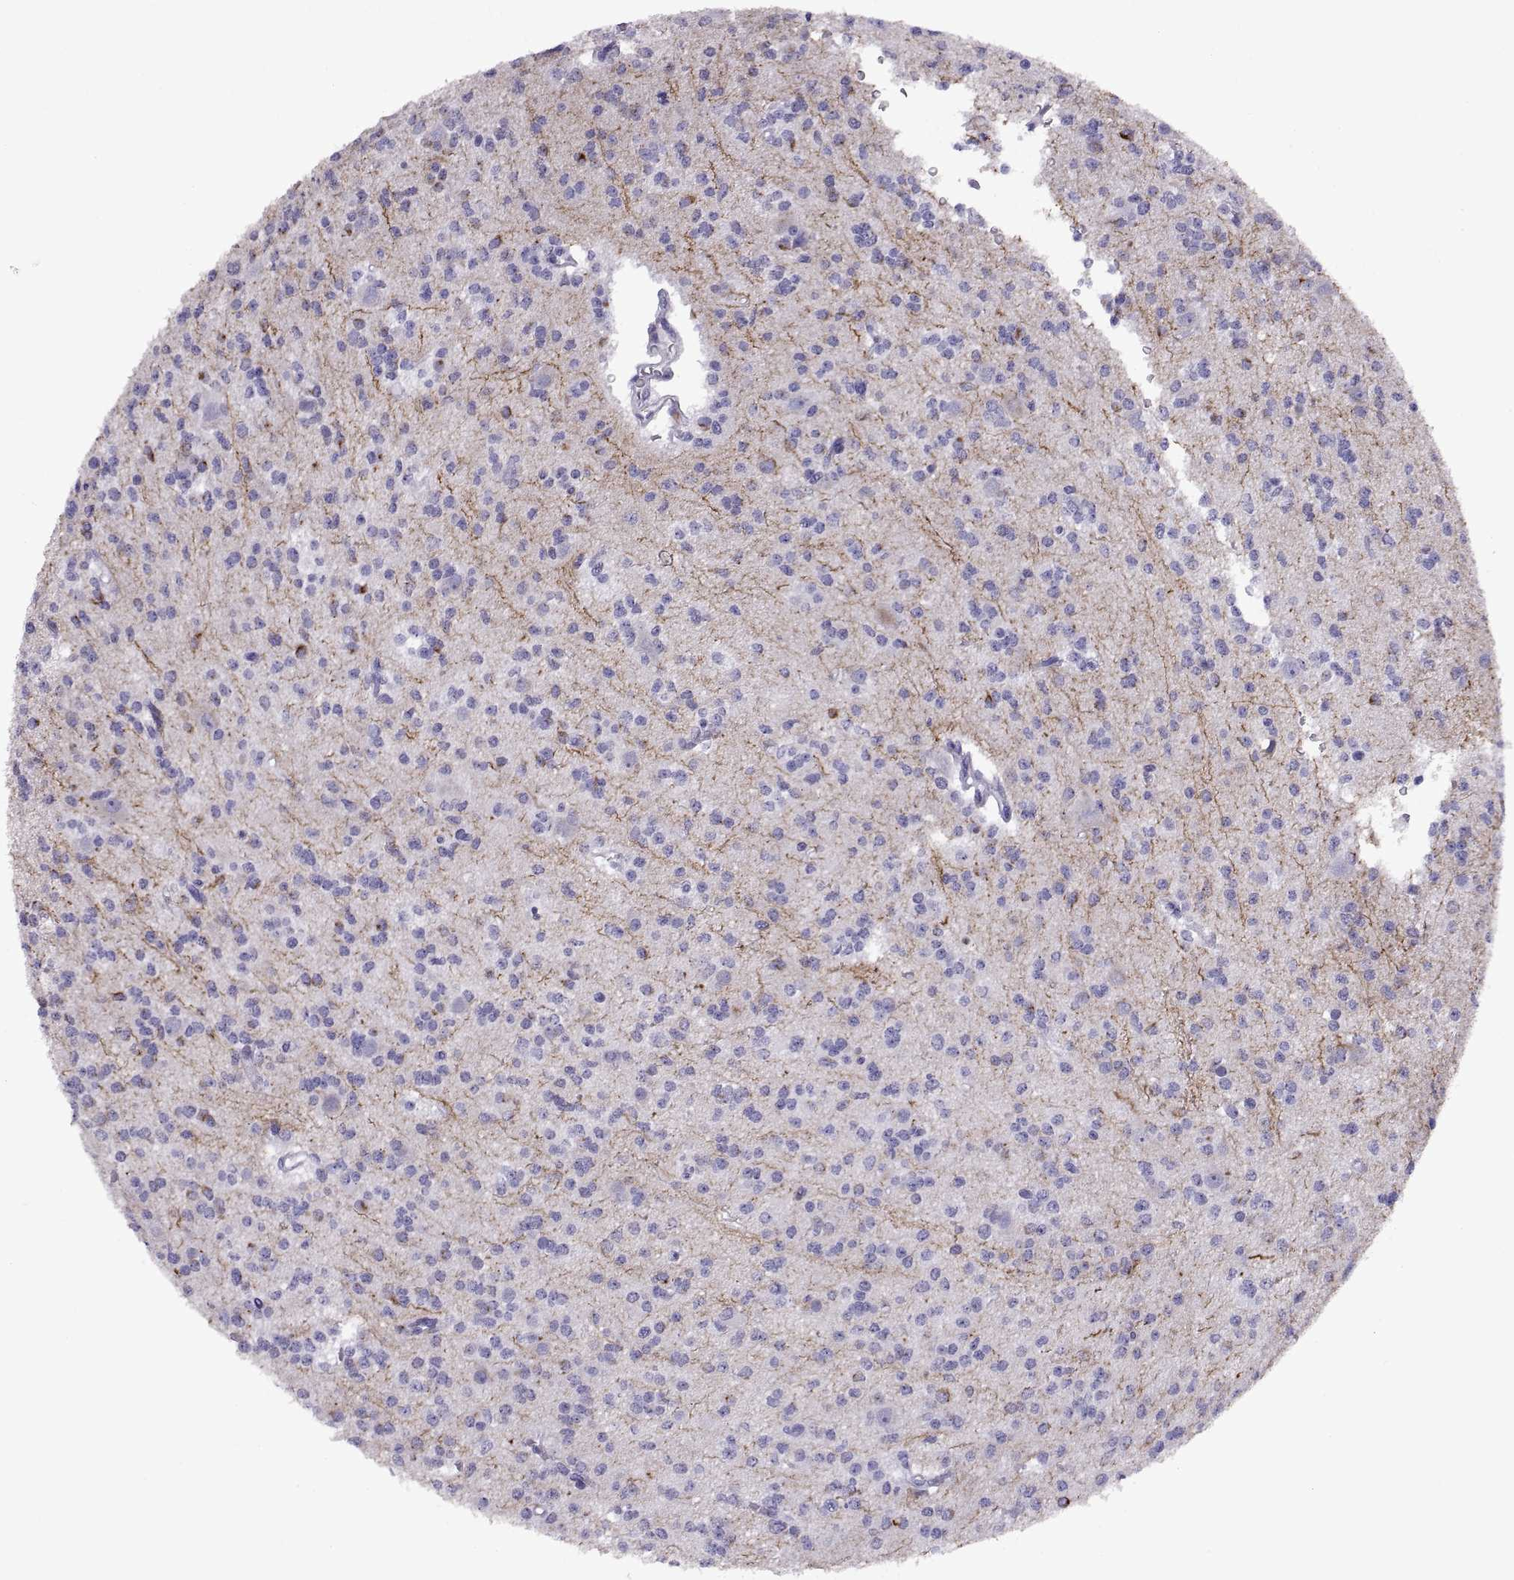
{"staining": {"intensity": "negative", "quantity": "none", "location": "none"}, "tissue": "glioma", "cell_type": "Tumor cells", "image_type": "cancer", "snomed": [{"axis": "morphology", "description": "Glioma, malignant, Low grade"}, {"axis": "topography", "description": "Brain"}], "caption": "There is no significant staining in tumor cells of malignant glioma (low-grade). (Immunohistochemistry (ihc), brightfield microscopy, high magnification).", "gene": "RGS20", "patient": {"sex": "male", "age": 27}}